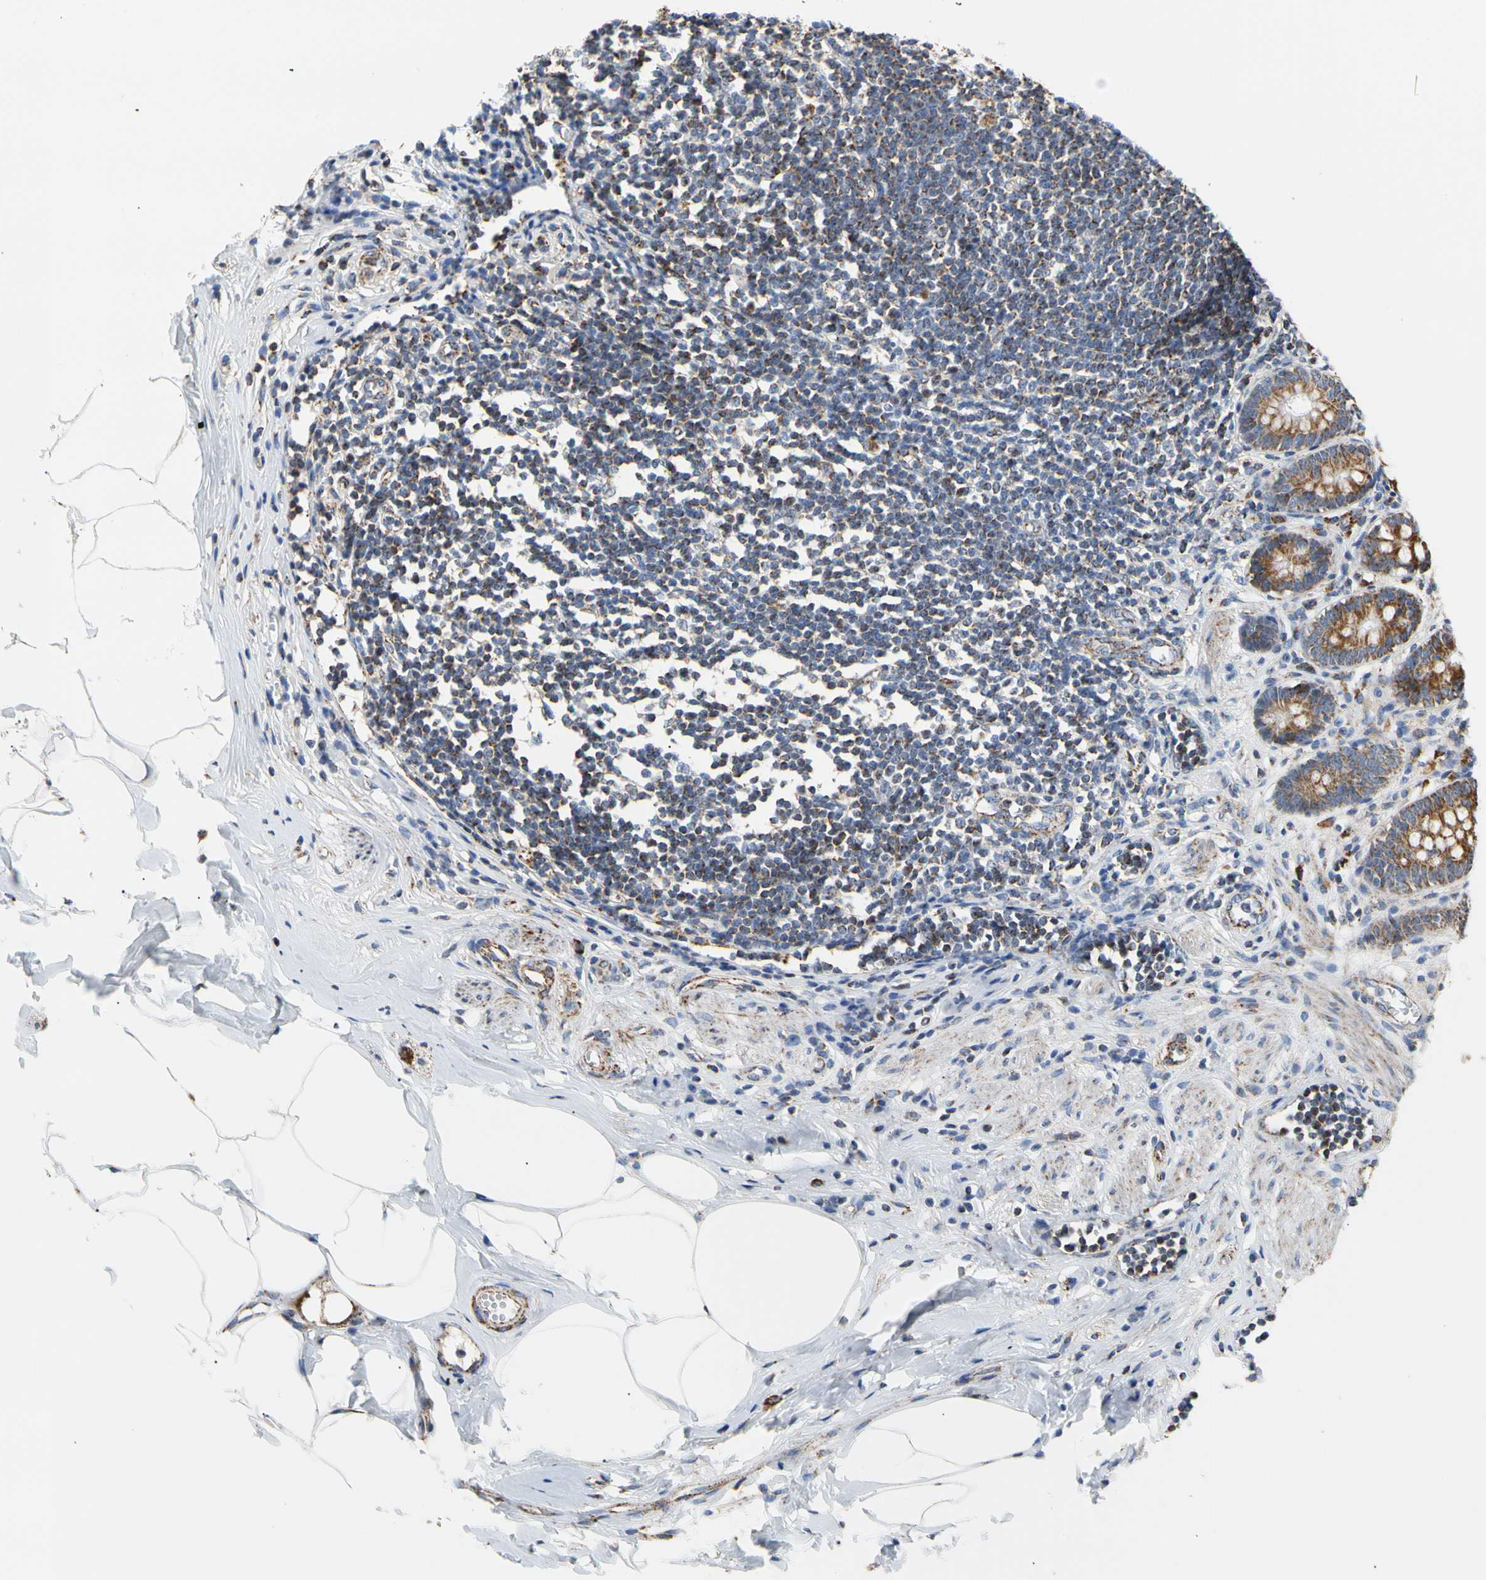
{"staining": {"intensity": "strong", "quantity": ">75%", "location": "cytoplasmic/membranous"}, "tissue": "appendix", "cell_type": "Glandular cells", "image_type": "normal", "snomed": [{"axis": "morphology", "description": "Normal tissue, NOS"}, {"axis": "topography", "description": "Appendix"}], "caption": "Strong cytoplasmic/membranous staining for a protein is seen in approximately >75% of glandular cells of unremarkable appendix using immunohistochemistry.", "gene": "ACAT1", "patient": {"sex": "female", "age": 50}}